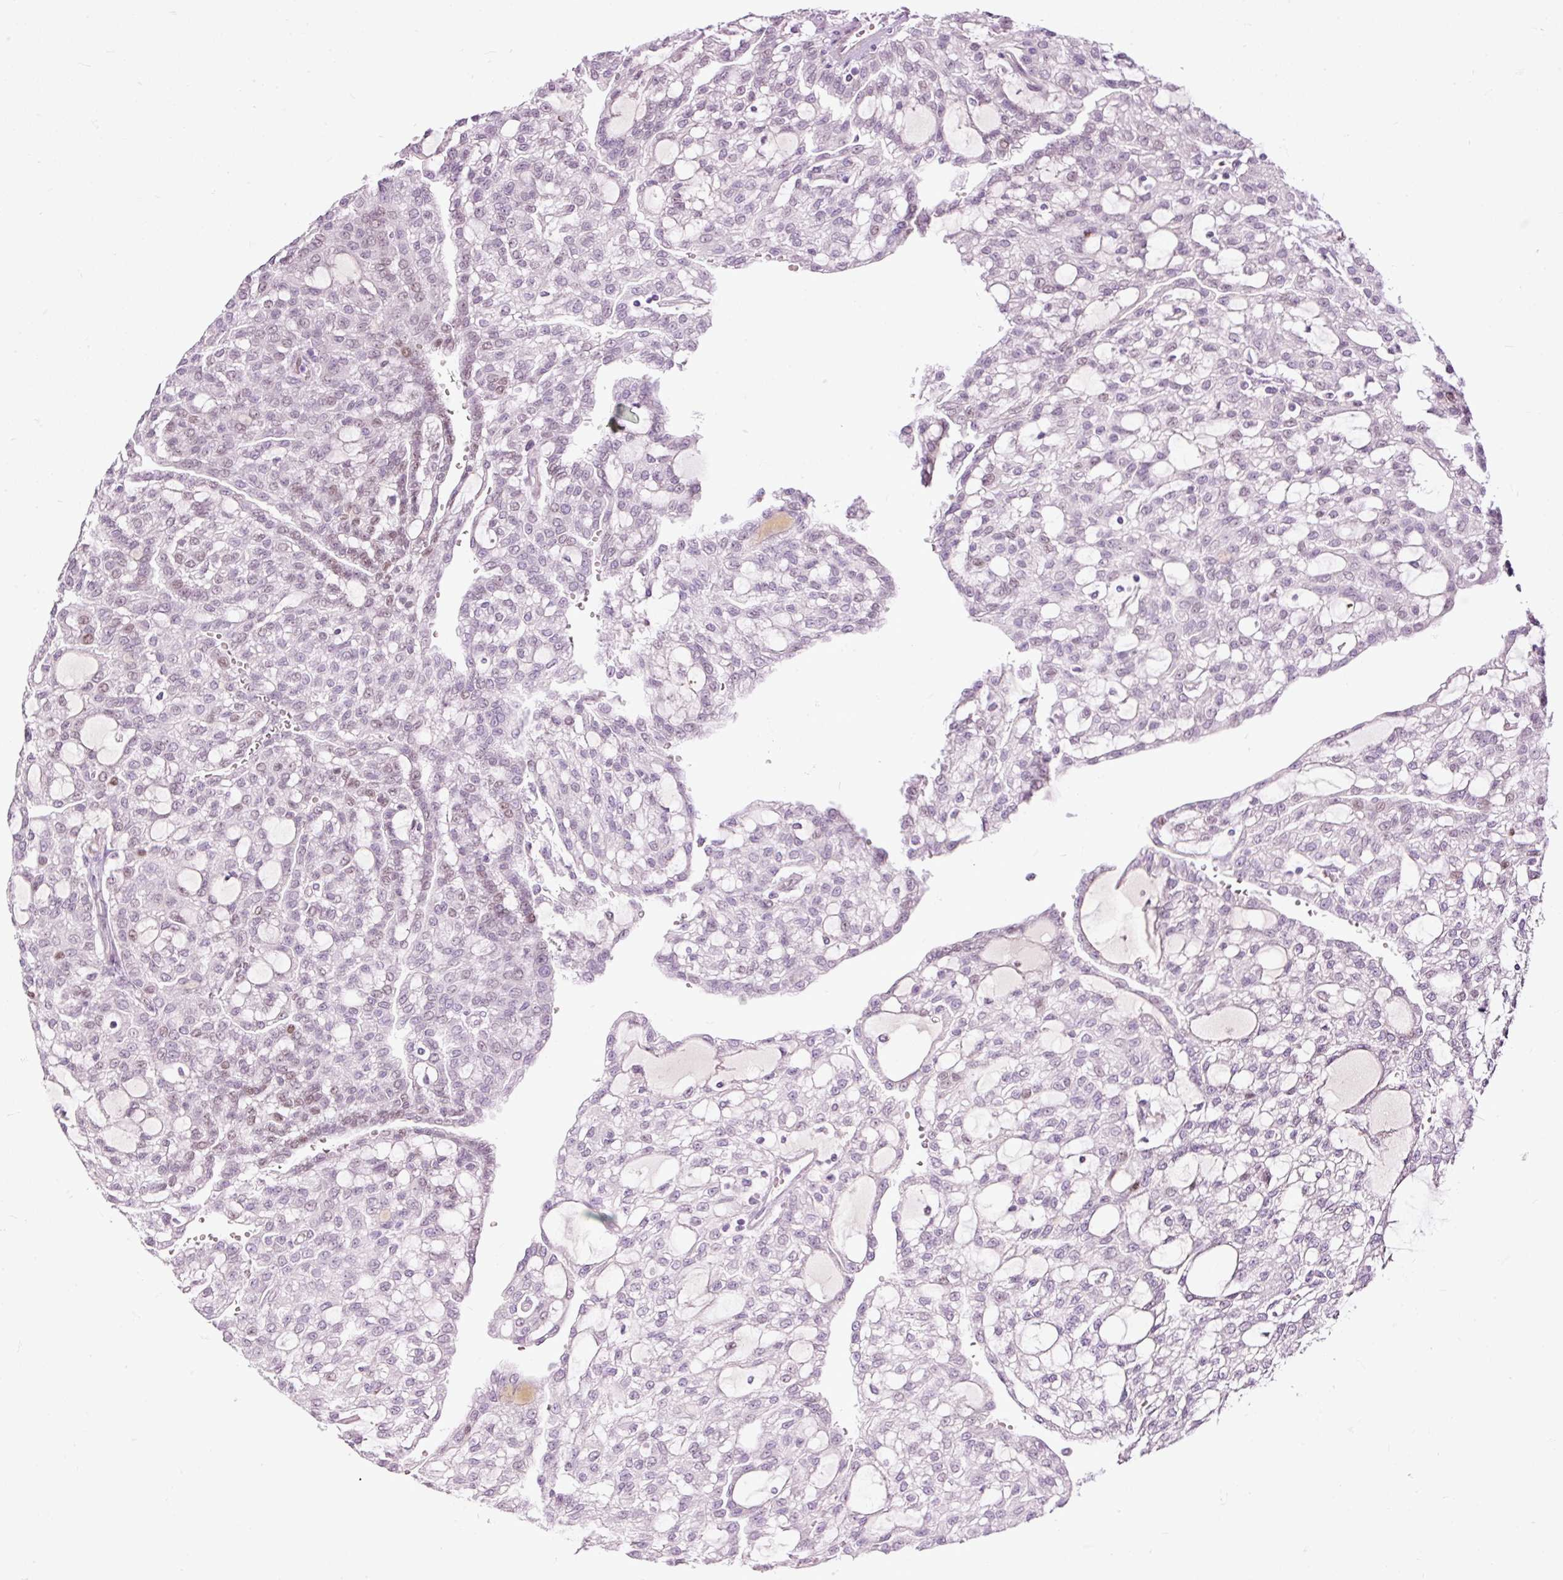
{"staining": {"intensity": "moderate", "quantity": "<25%", "location": "nuclear"}, "tissue": "renal cancer", "cell_type": "Tumor cells", "image_type": "cancer", "snomed": [{"axis": "morphology", "description": "Adenocarcinoma, NOS"}, {"axis": "topography", "description": "Kidney"}], "caption": "Immunohistochemistry (IHC) image of human renal cancer stained for a protein (brown), which reveals low levels of moderate nuclear positivity in about <25% of tumor cells.", "gene": "FCRL4", "patient": {"sex": "male", "age": 63}}